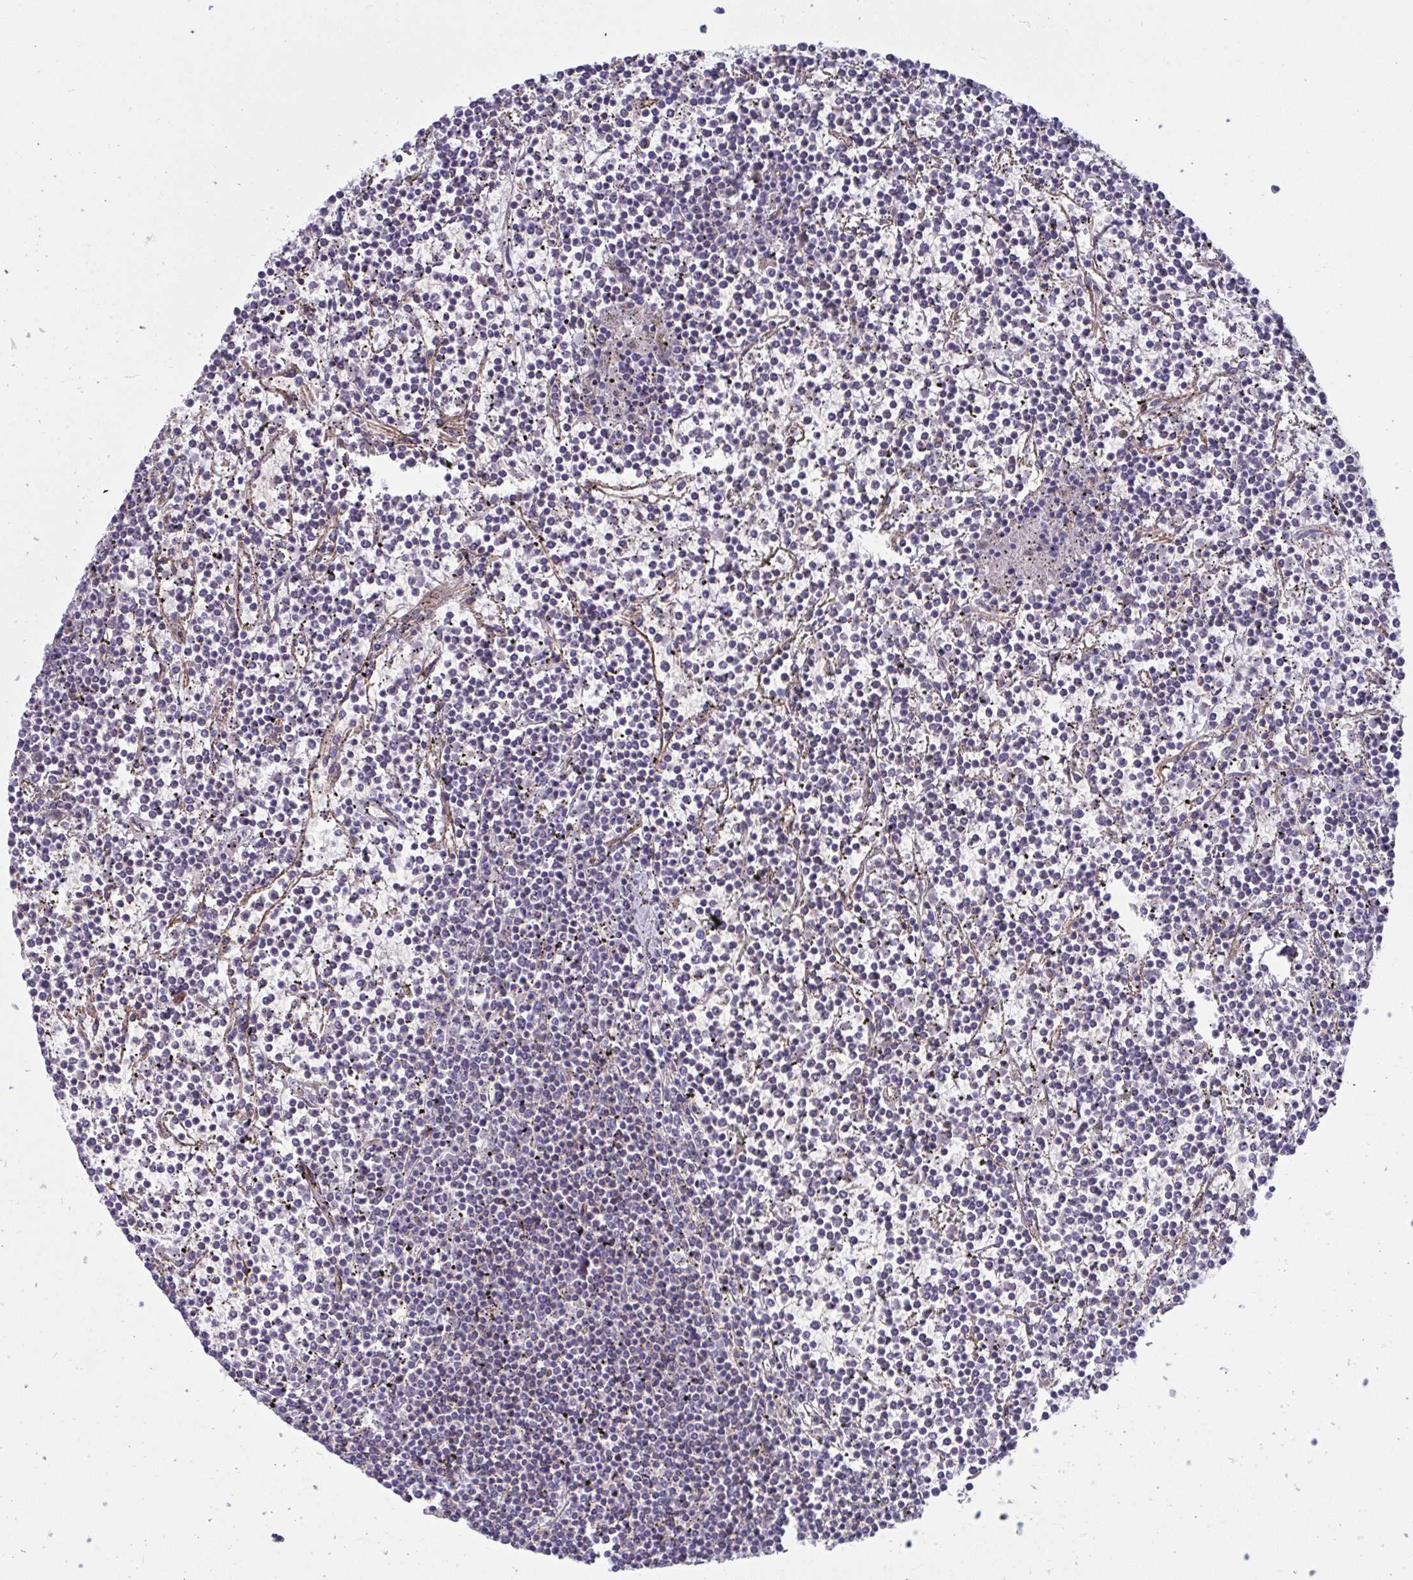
{"staining": {"intensity": "negative", "quantity": "none", "location": "none"}, "tissue": "lymphoma", "cell_type": "Tumor cells", "image_type": "cancer", "snomed": [{"axis": "morphology", "description": "Malignant lymphoma, non-Hodgkin's type, Low grade"}, {"axis": "topography", "description": "Spleen"}], "caption": "A high-resolution photomicrograph shows immunohistochemistry staining of malignant lymphoma, non-Hodgkin's type (low-grade), which displays no significant staining in tumor cells.", "gene": "SLC9A6", "patient": {"sex": "female", "age": 19}}